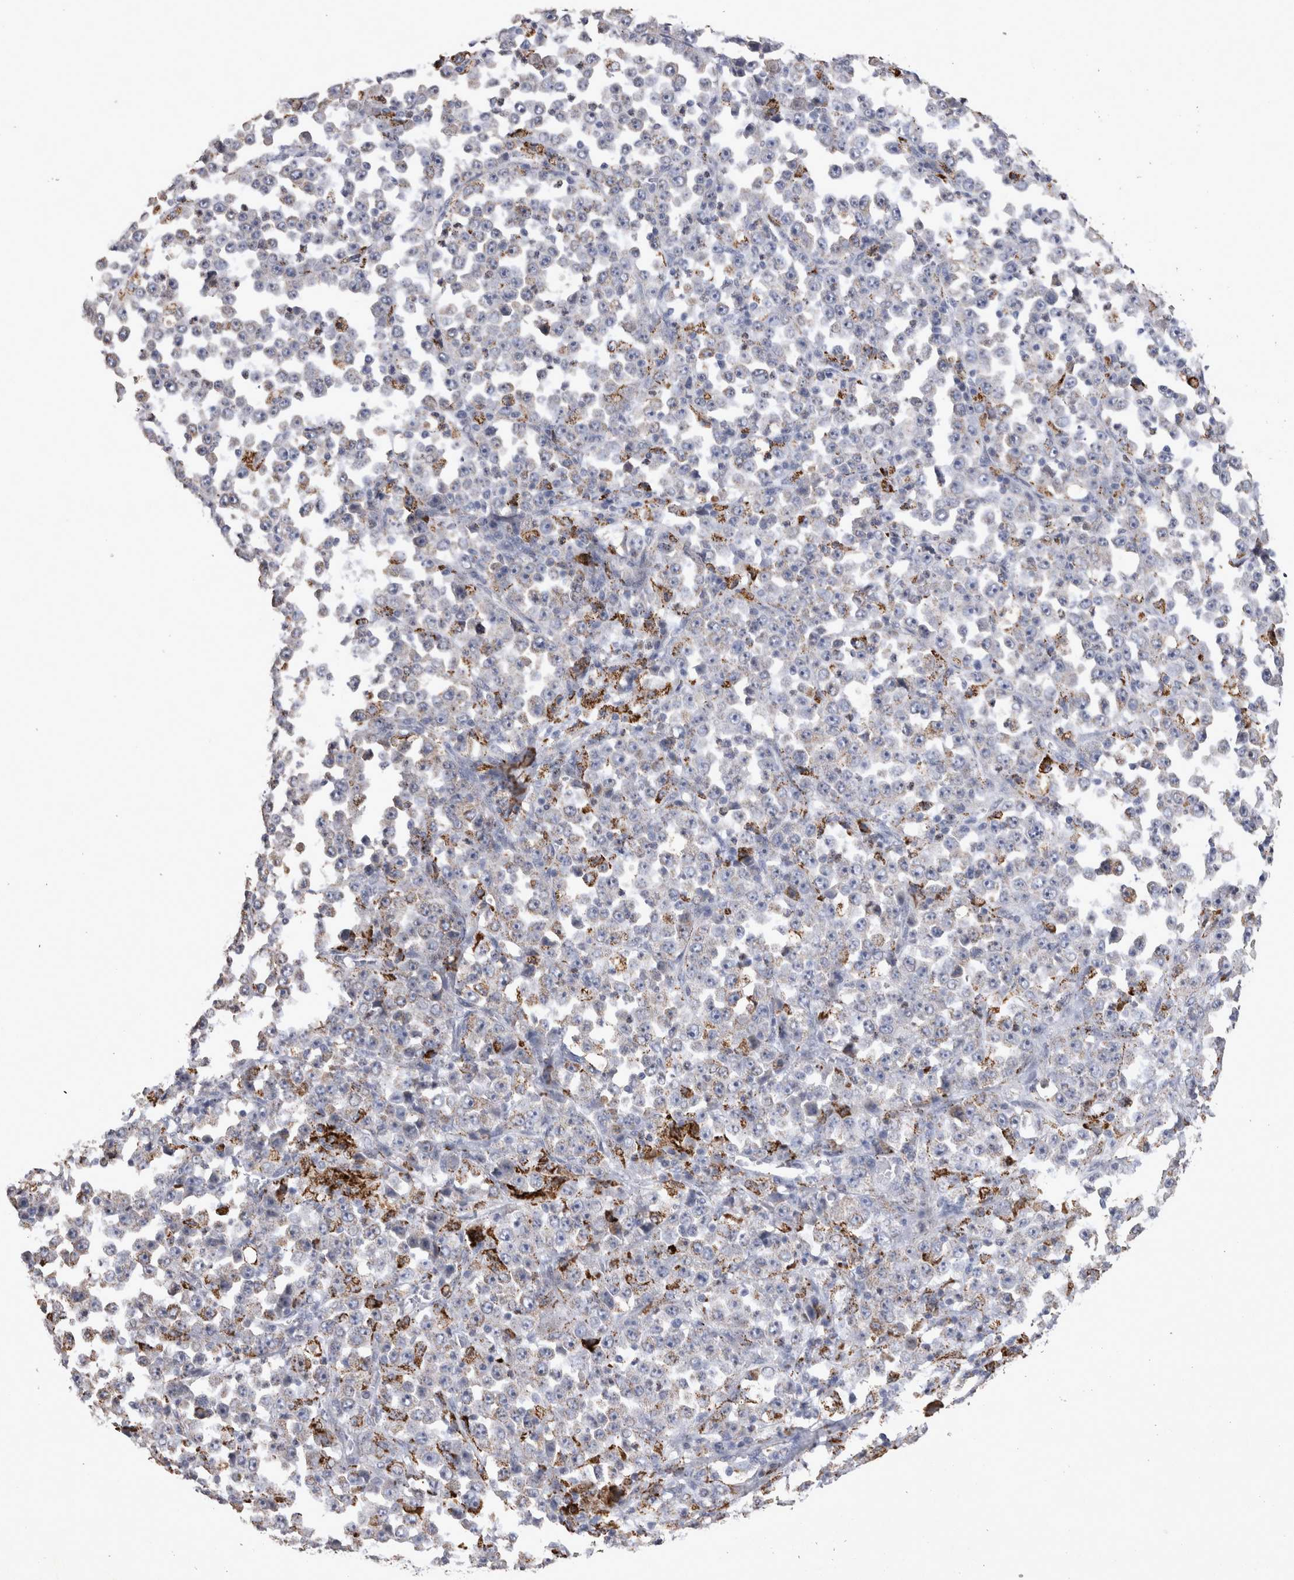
{"staining": {"intensity": "negative", "quantity": "none", "location": "none"}, "tissue": "stomach cancer", "cell_type": "Tumor cells", "image_type": "cancer", "snomed": [{"axis": "morphology", "description": "Normal tissue, NOS"}, {"axis": "morphology", "description": "Adenocarcinoma, NOS"}, {"axis": "topography", "description": "Stomach, upper"}, {"axis": "topography", "description": "Stomach"}], "caption": "IHC micrograph of stomach cancer (adenocarcinoma) stained for a protein (brown), which demonstrates no expression in tumor cells. (Immunohistochemistry (ihc), brightfield microscopy, high magnification).", "gene": "DKK3", "patient": {"sex": "male", "age": 59}}